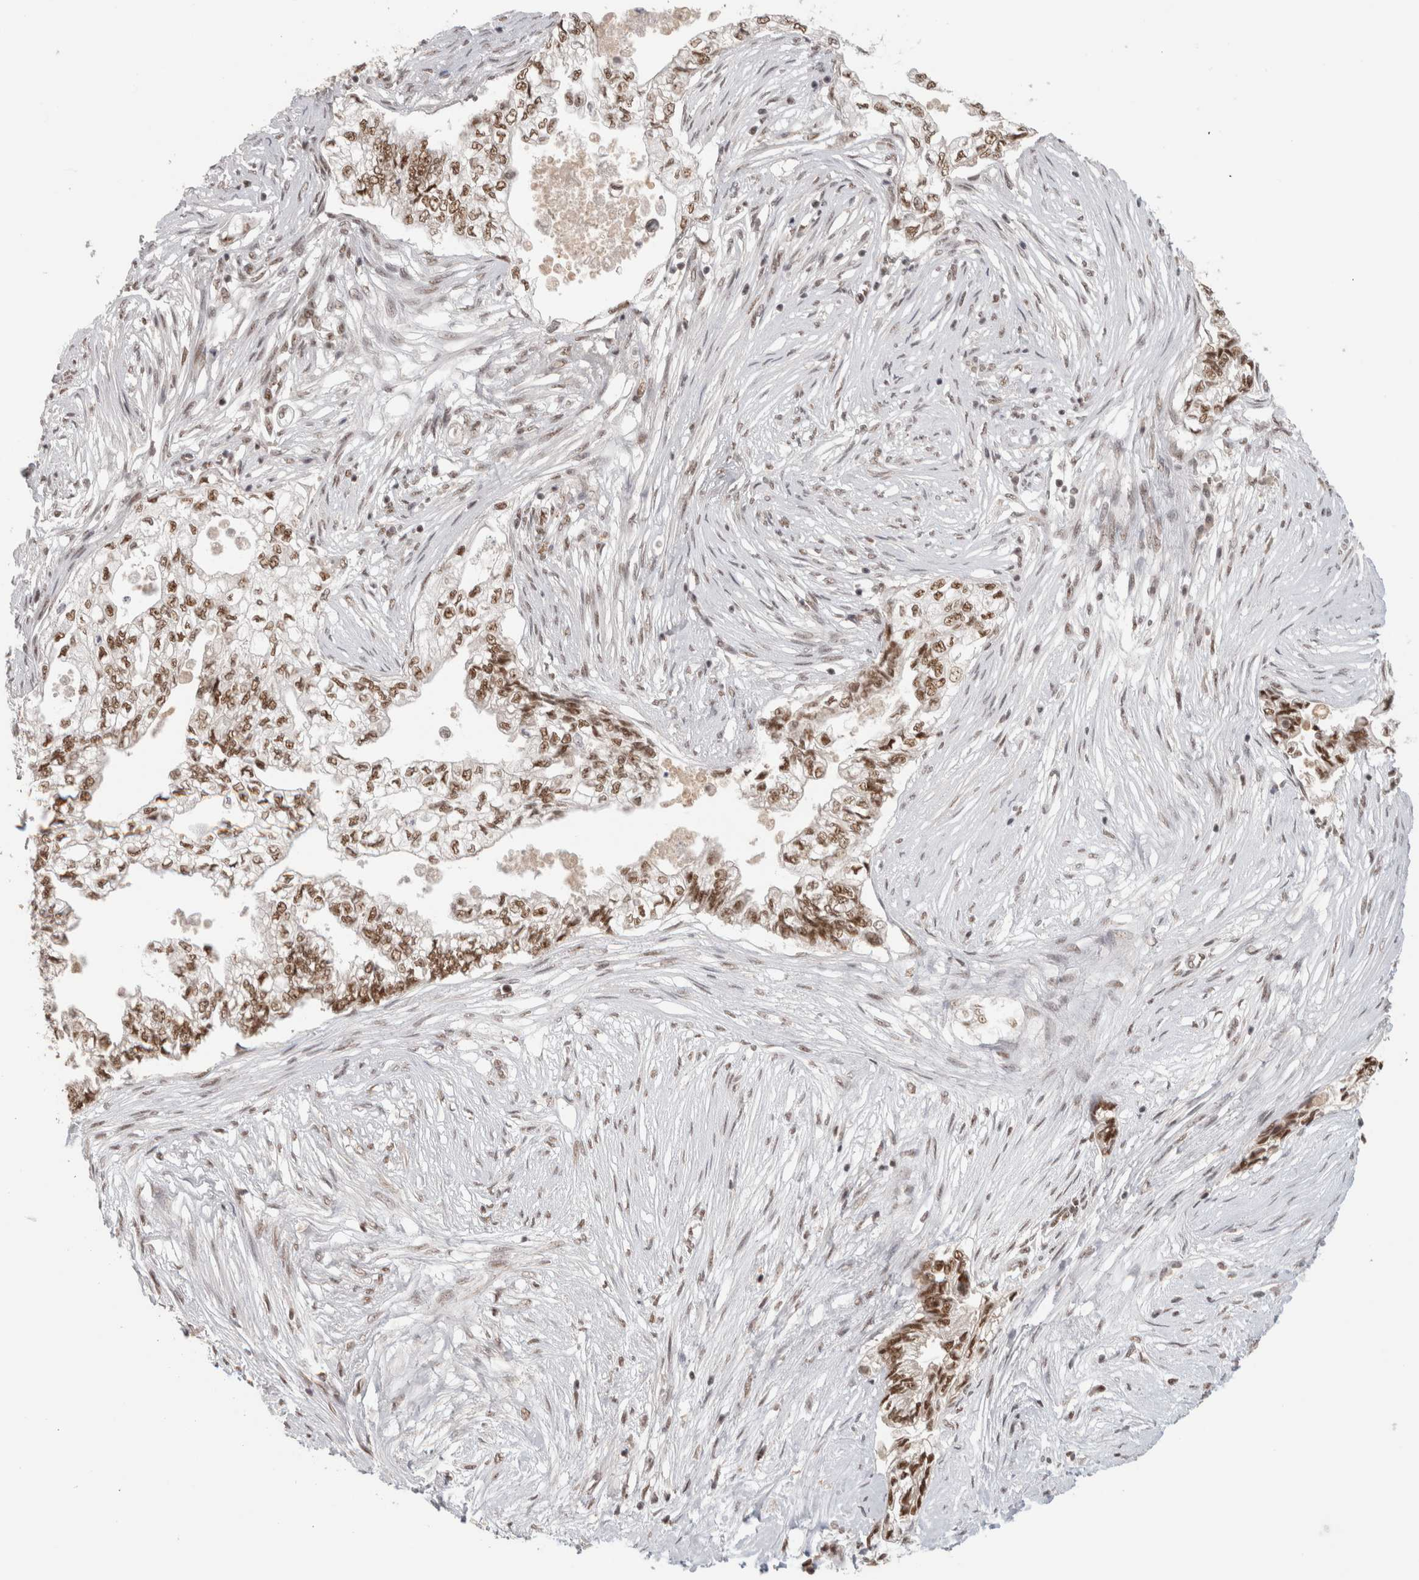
{"staining": {"intensity": "moderate", "quantity": ">75%", "location": "nuclear"}, "tissue": "pancreatic cancer", "cell_type": "Tumor cells", "image_type": "cancer", "snomed": [{"axis": "morphology", "description": "Adenocarcinoma, NOS"}, {"axis": "topography", "description": "Pancreas"}], "caption": "Adenocarcinoma (pancreatic) stained with DAB IHC displays medium levels of moderate nuclear expression in approximately >75% of tumor cells.", "gene": "ZNF830", "patient": {"sex": "male", "age": 72}}